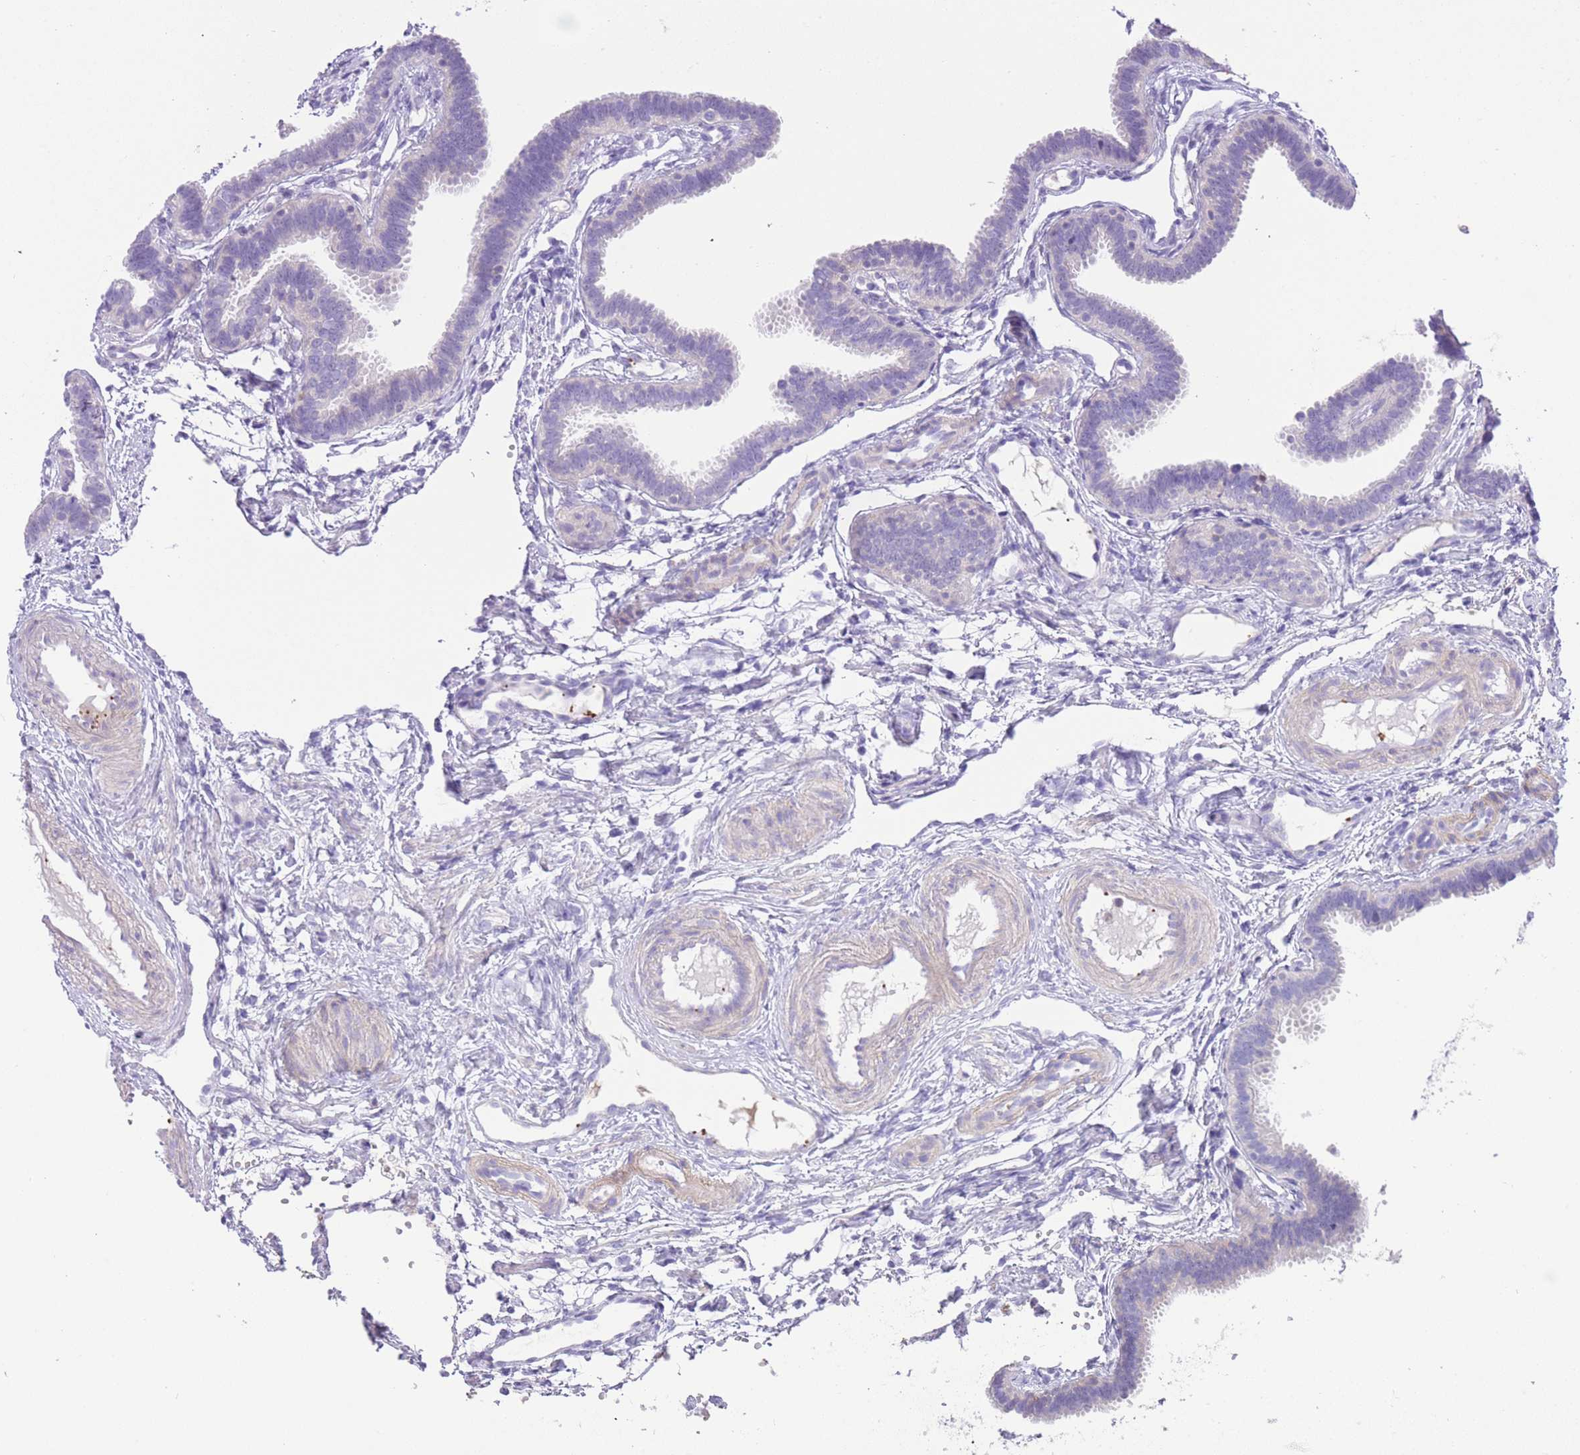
{"staining": {"intensity": "negative", "quantity": "none", "location": "none"}, "tissue": "fallopian tube", "cell_type": "Glandular cells", "image_type": "normal", "snomed": [{"axis": "morphology", "description": "Normal tissue, NOS"}, {"axis": "topography", "description": "Fallopian tube"}], "caption": "High magnification brightfield microscopy of normal fallopian tube stained with DAB (3,3'-diaminobenzidine) (brown) and counterstained with hematoxylin (blue): glandular cells show no significant staining.", "gene": "ENSG00000289258", "patient": {"sex": "female", "age": 37}}